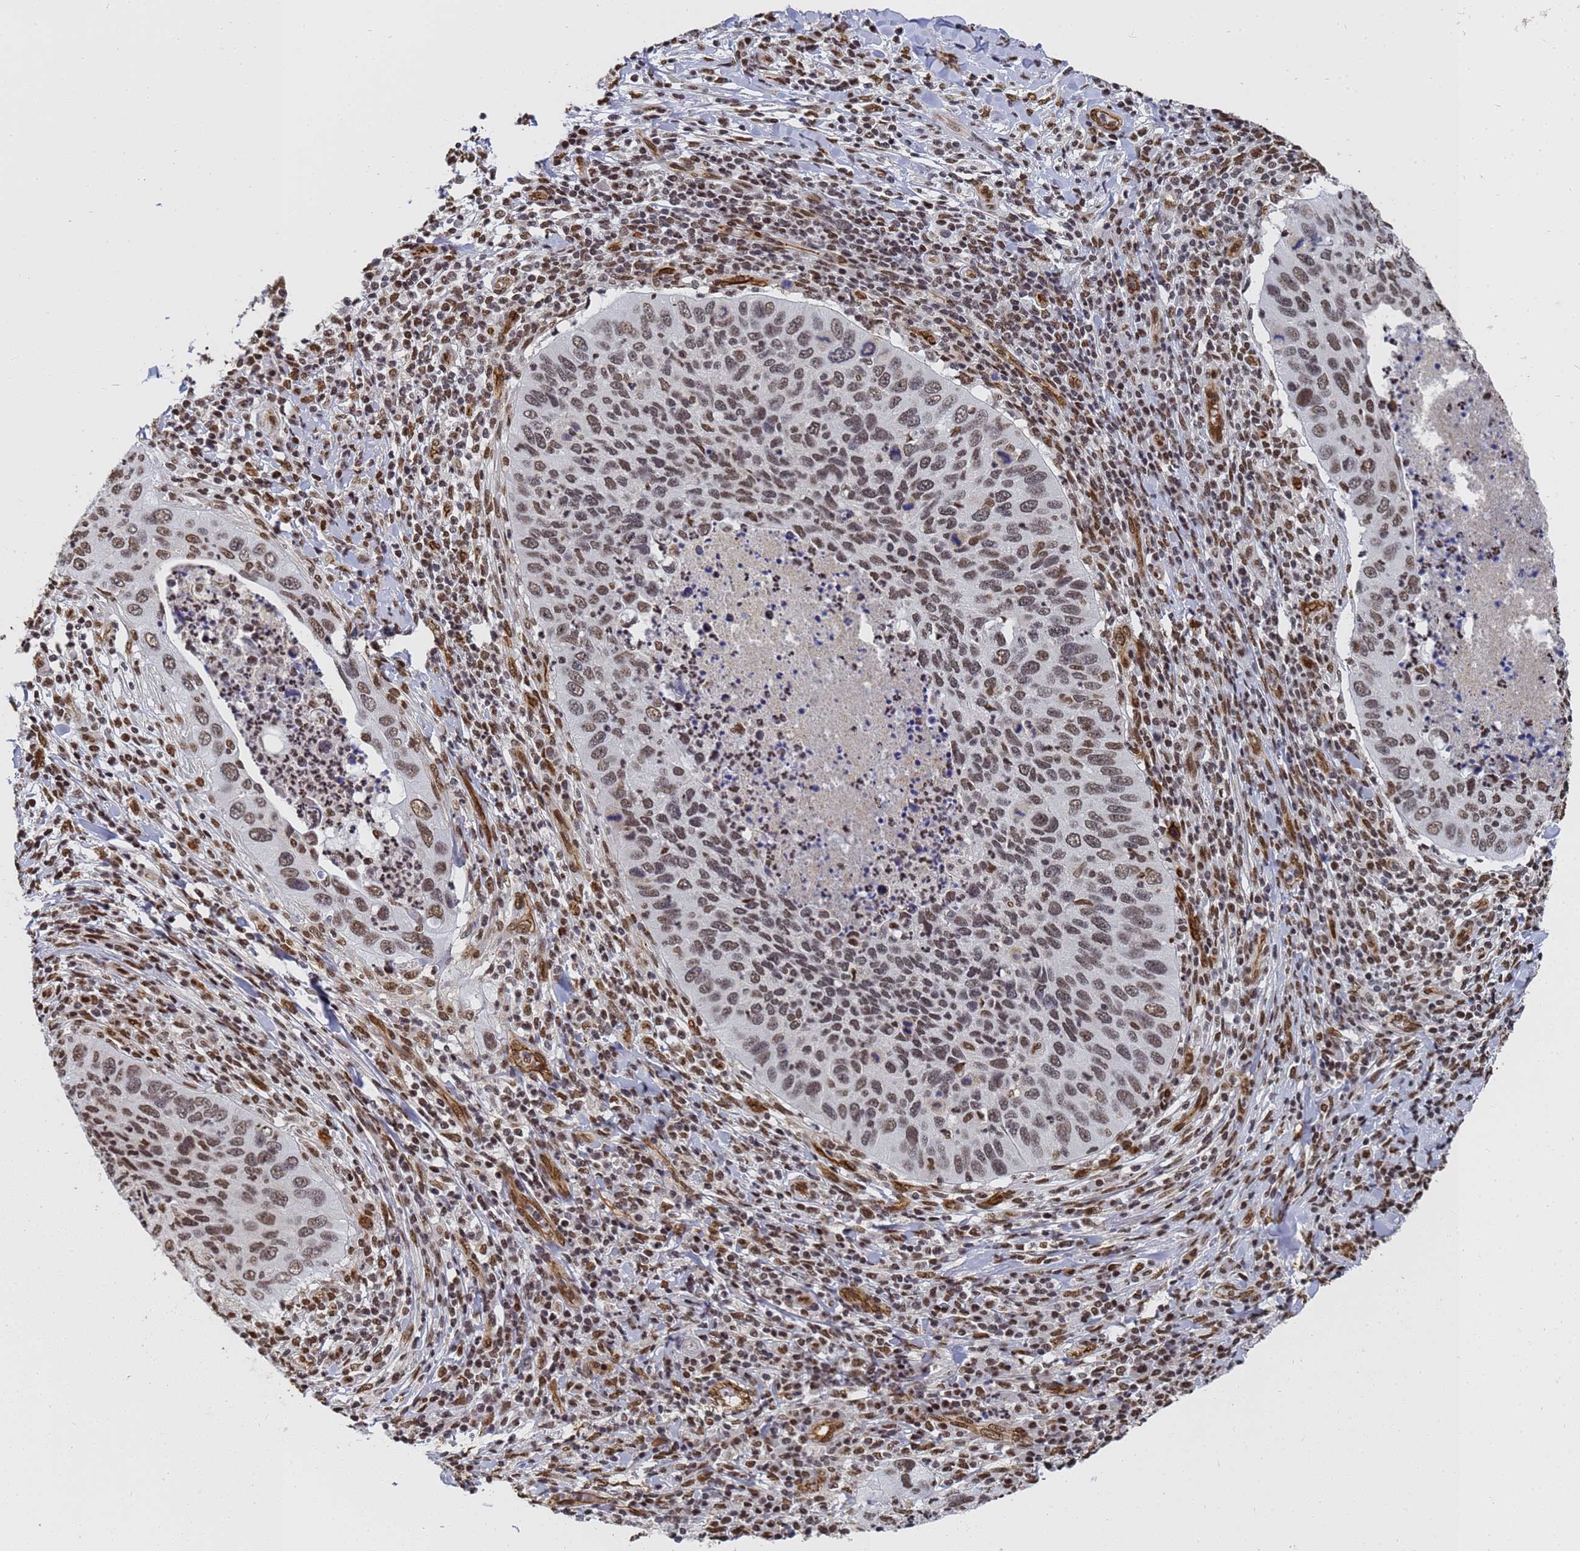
{"staining": {"intensity": "moderate", "quantity": ">75%", "location": "nuclear"}, "tissue": "cervical cancer", "cell_type": "Tumor cells", "image_type": "cancer", "snomed": [{"axis": "morphology", "description": "Squamous cell carcinoma, NOS"}, {"axis": "topography", "description": "Cervix"}], "caption": "Protein staining shows moderate nuclear expression in approximately >75% of tumor cells in squamous cell carcinoma (cervical). (IHC, brightfield microscopy, high magnification).", "gene": "RAVER2", "patient": {"sex": "female", "age": 38}}